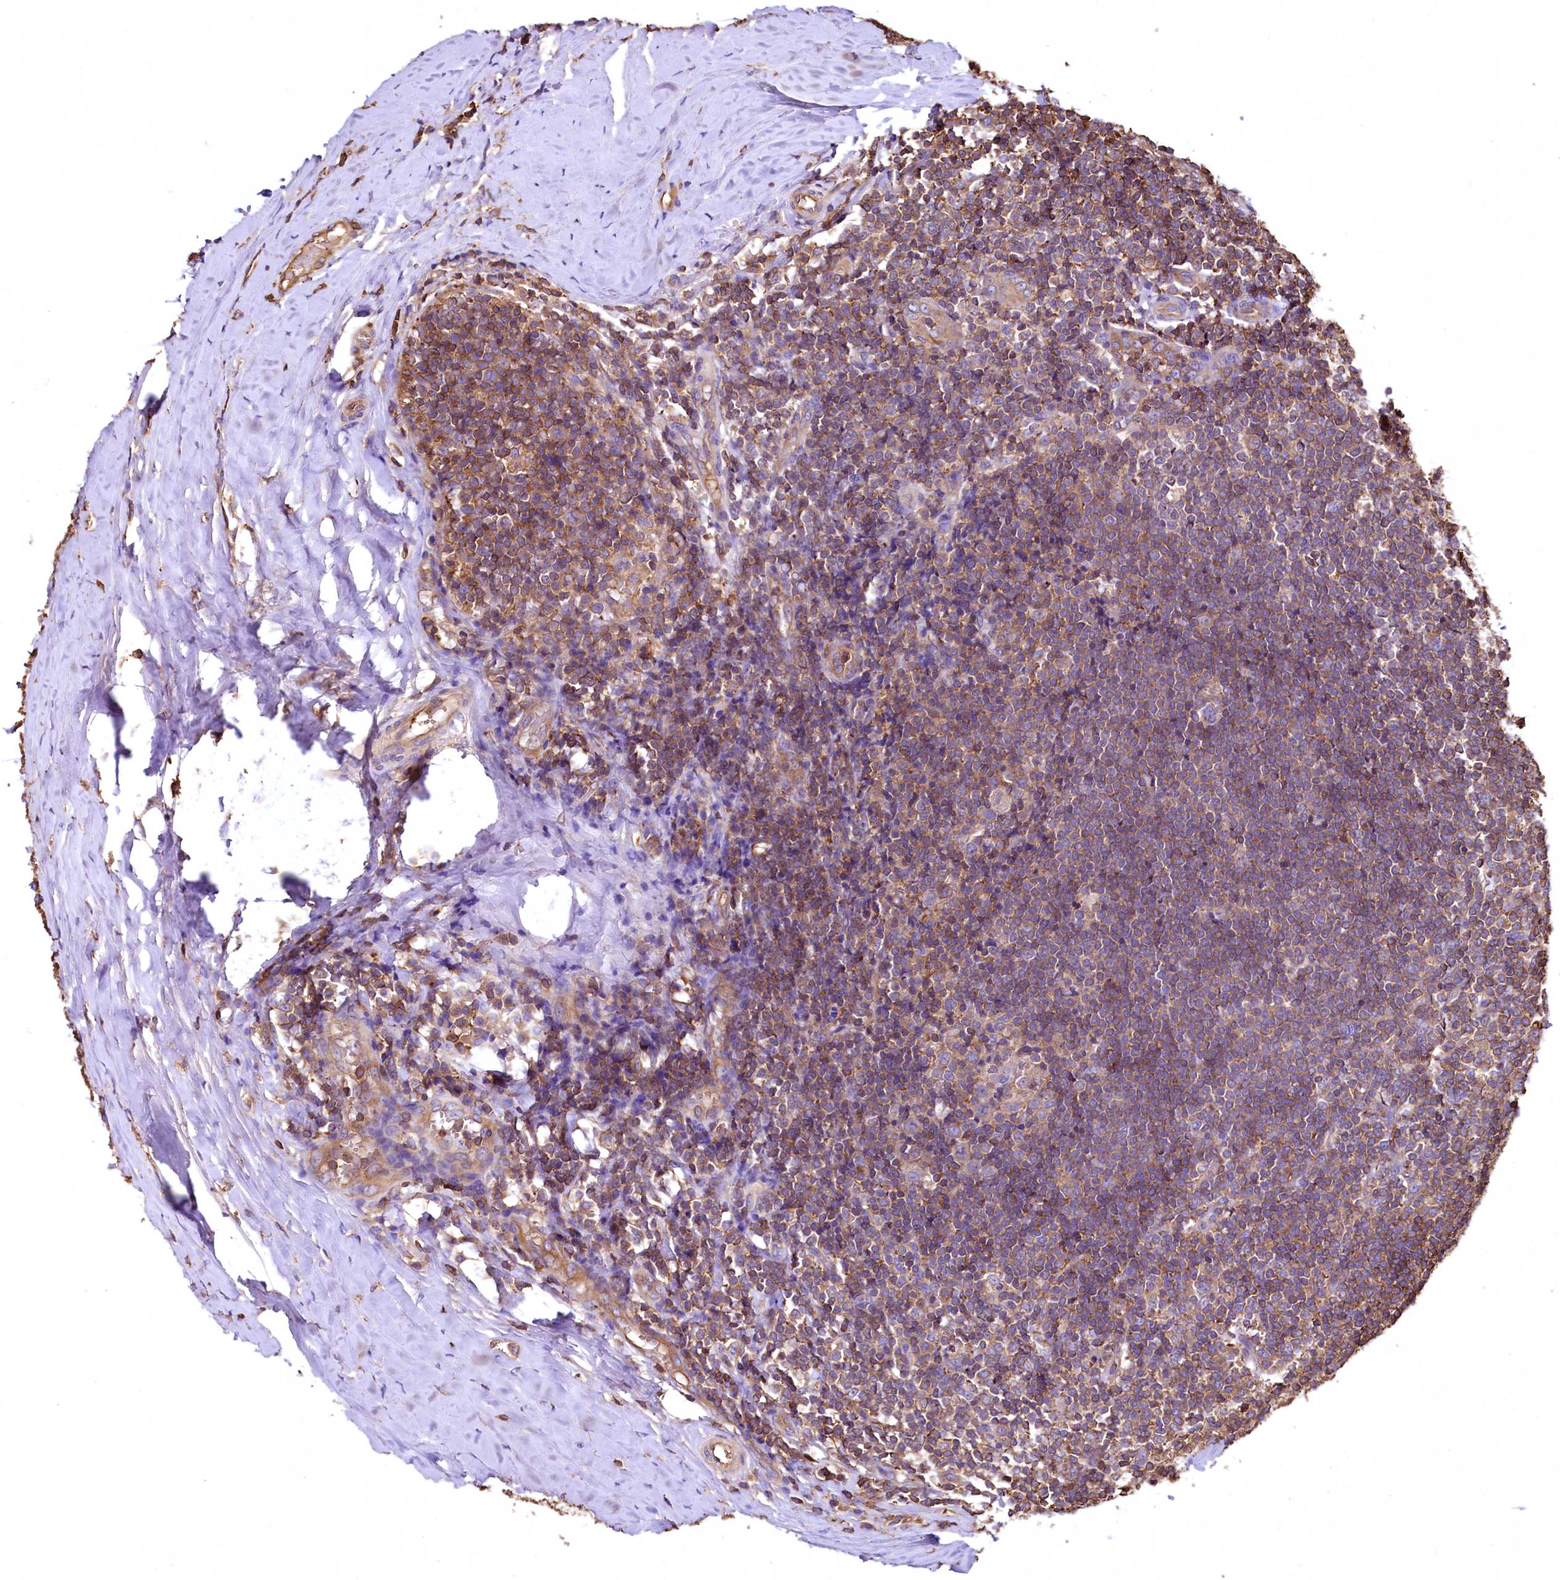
{"staining": {"intensity": "negative", "quantity": "none", "location": "none"}, "tissue": "tonsil", "cell_type": "Germinal center cells", "image_type": "normal", "snomed": [{"axis": "morphology", "description": "Normal tissue, NOS"}, {"axis": "topography", "description": "Tonsil"}], "caption": "Image shows no significant protein positivity in germinal center cells of normal tonsil.", "gene": "RARS2", "patient": {"sex": "female", "age": 19}}